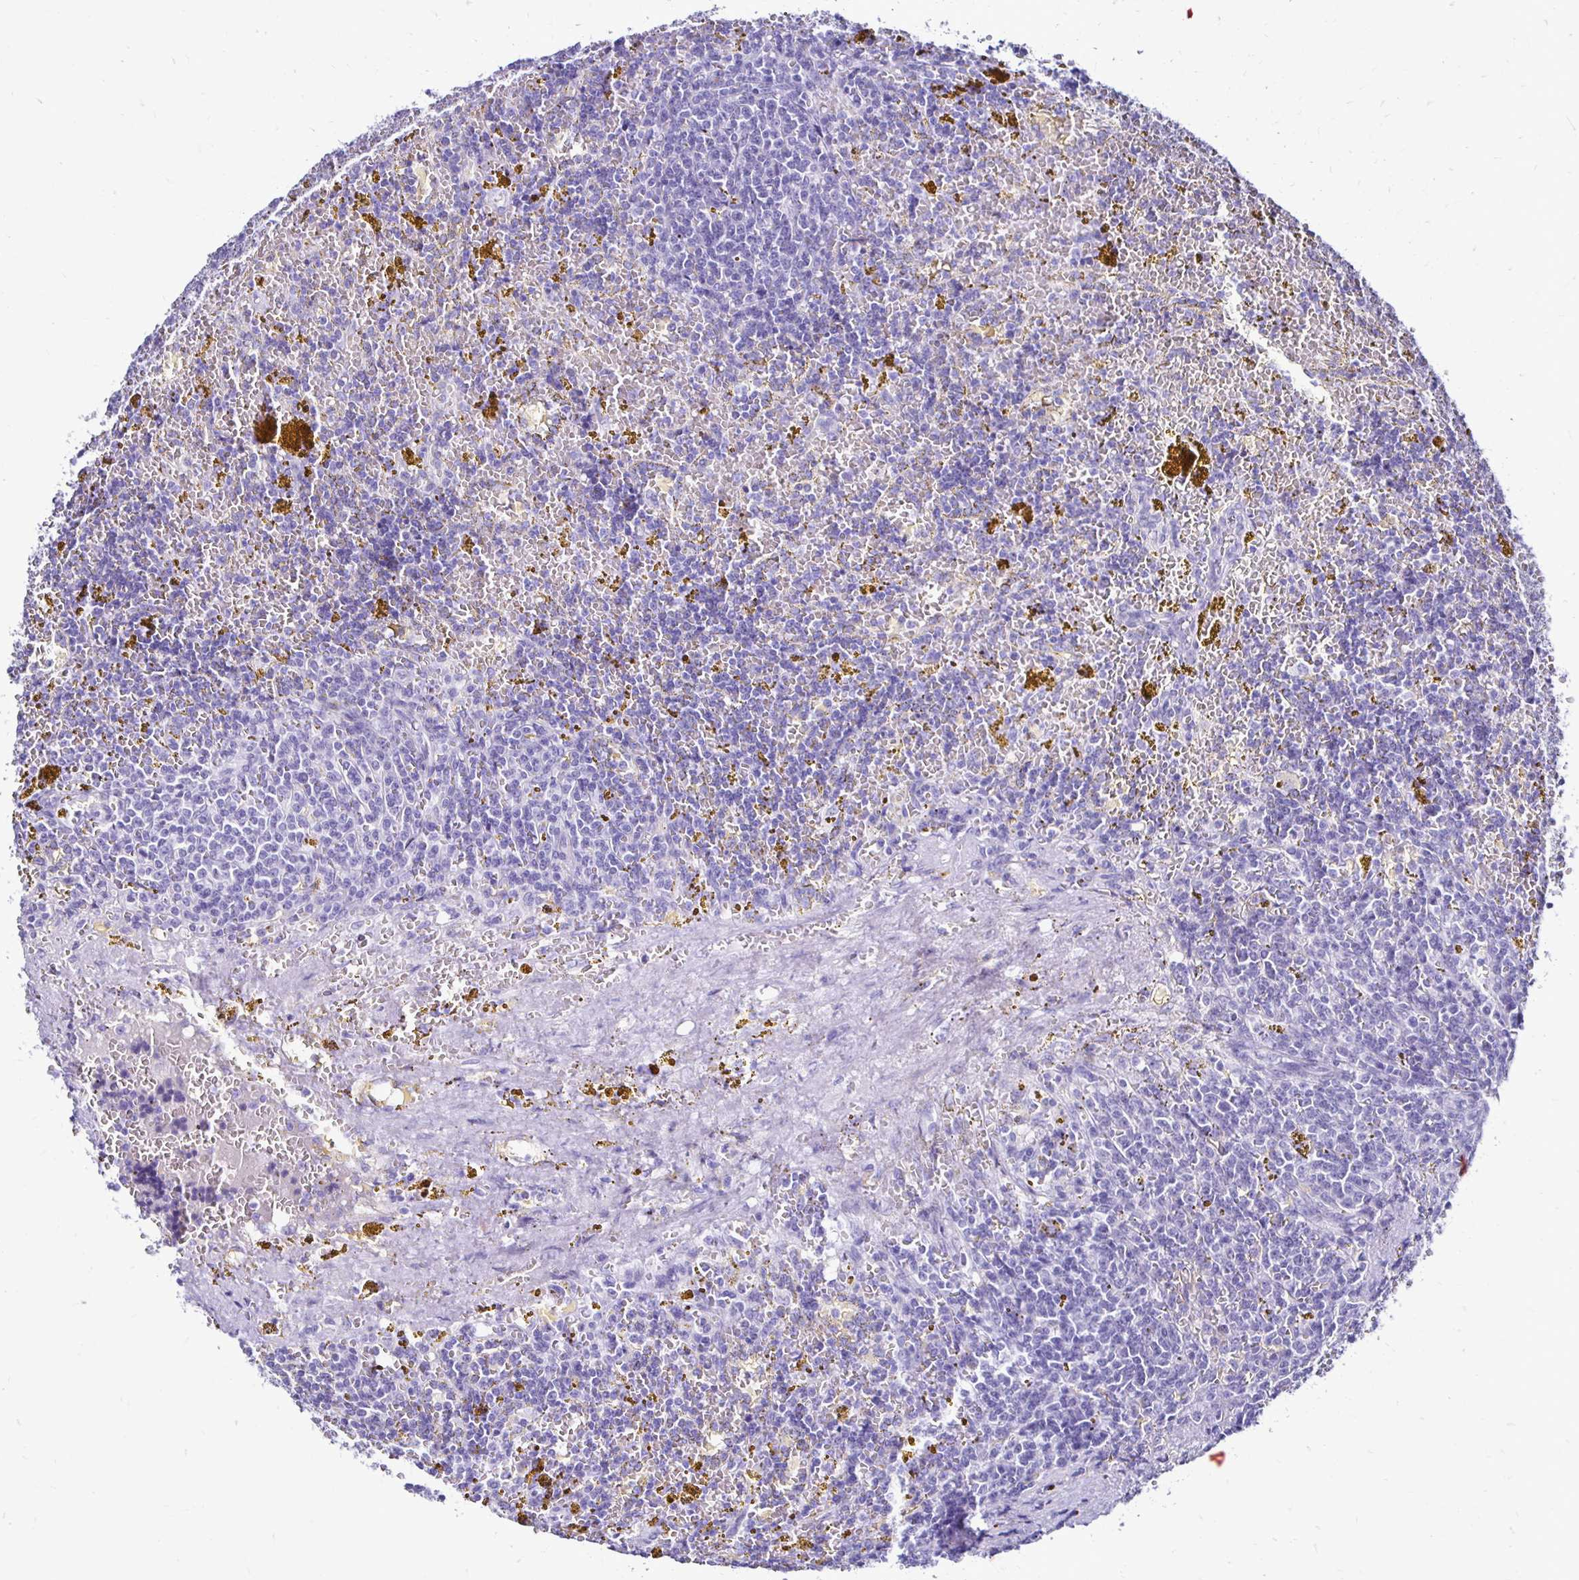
{"staining": {"intensity": "negative", "quantity": "none", "location": "none"}, "tissue": "lymphoma", "cell_type": "Tumor cells", "image_type": "cancer", "snomed": [{"axis": "morphology", "description": "Malignant lymphoma, non-Hodgkin's type, Low grade"}, {"axis": "topography", "description": "Spleen"}, {"axis": "topography", "description": "Lymph node"}], "caption": "Tumor cells show no significant protein staining in malignant lymphoma, non-Hodgkin's type (low-grade).", "gene": "CST5", "patient": {"sex": "female", "age": 66}}